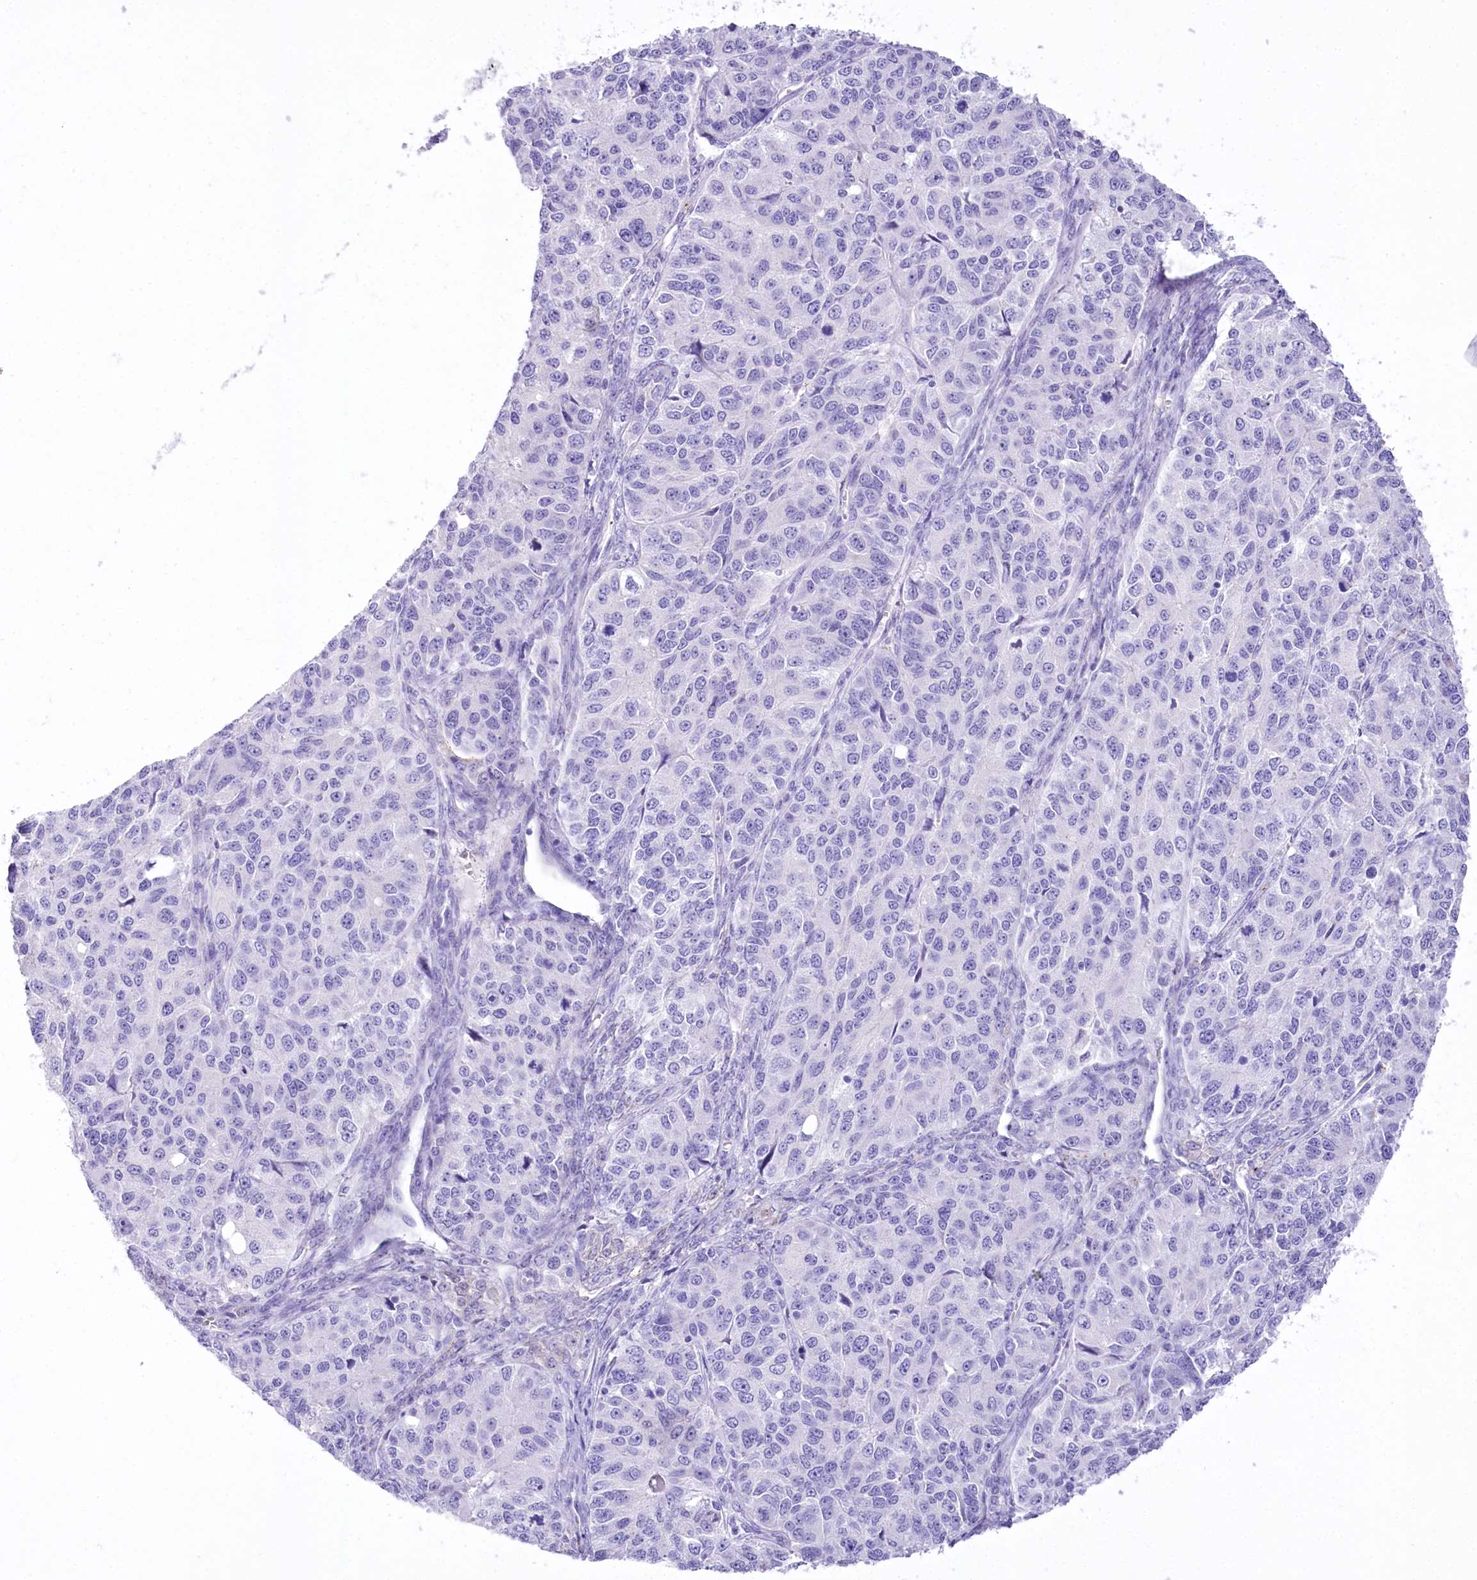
{"staining": {"intensity": "negative", "quantity": "none", "location": "none"}, "tissue": "ovarian cancer", "cell_type": "Tumor cells", "image_type": "cancer", "snomed": [{"axis": "morphology", "description": "Carcinoma, endometroid"}, {"axis": "topography", "description": "Ovary"}], "caption": "Ovarian cancer (endometroid carcinoma) was stained to show a protein in brown. There is no significant staining in tumor cells. Brightfield microscopy of immunohistochemistry (IHC) stained with DAB (brown) and hematoxylin (blue), captured at high magnification.", "gene": "PBLD", "patient": {"sex": "female", "age": 51}}